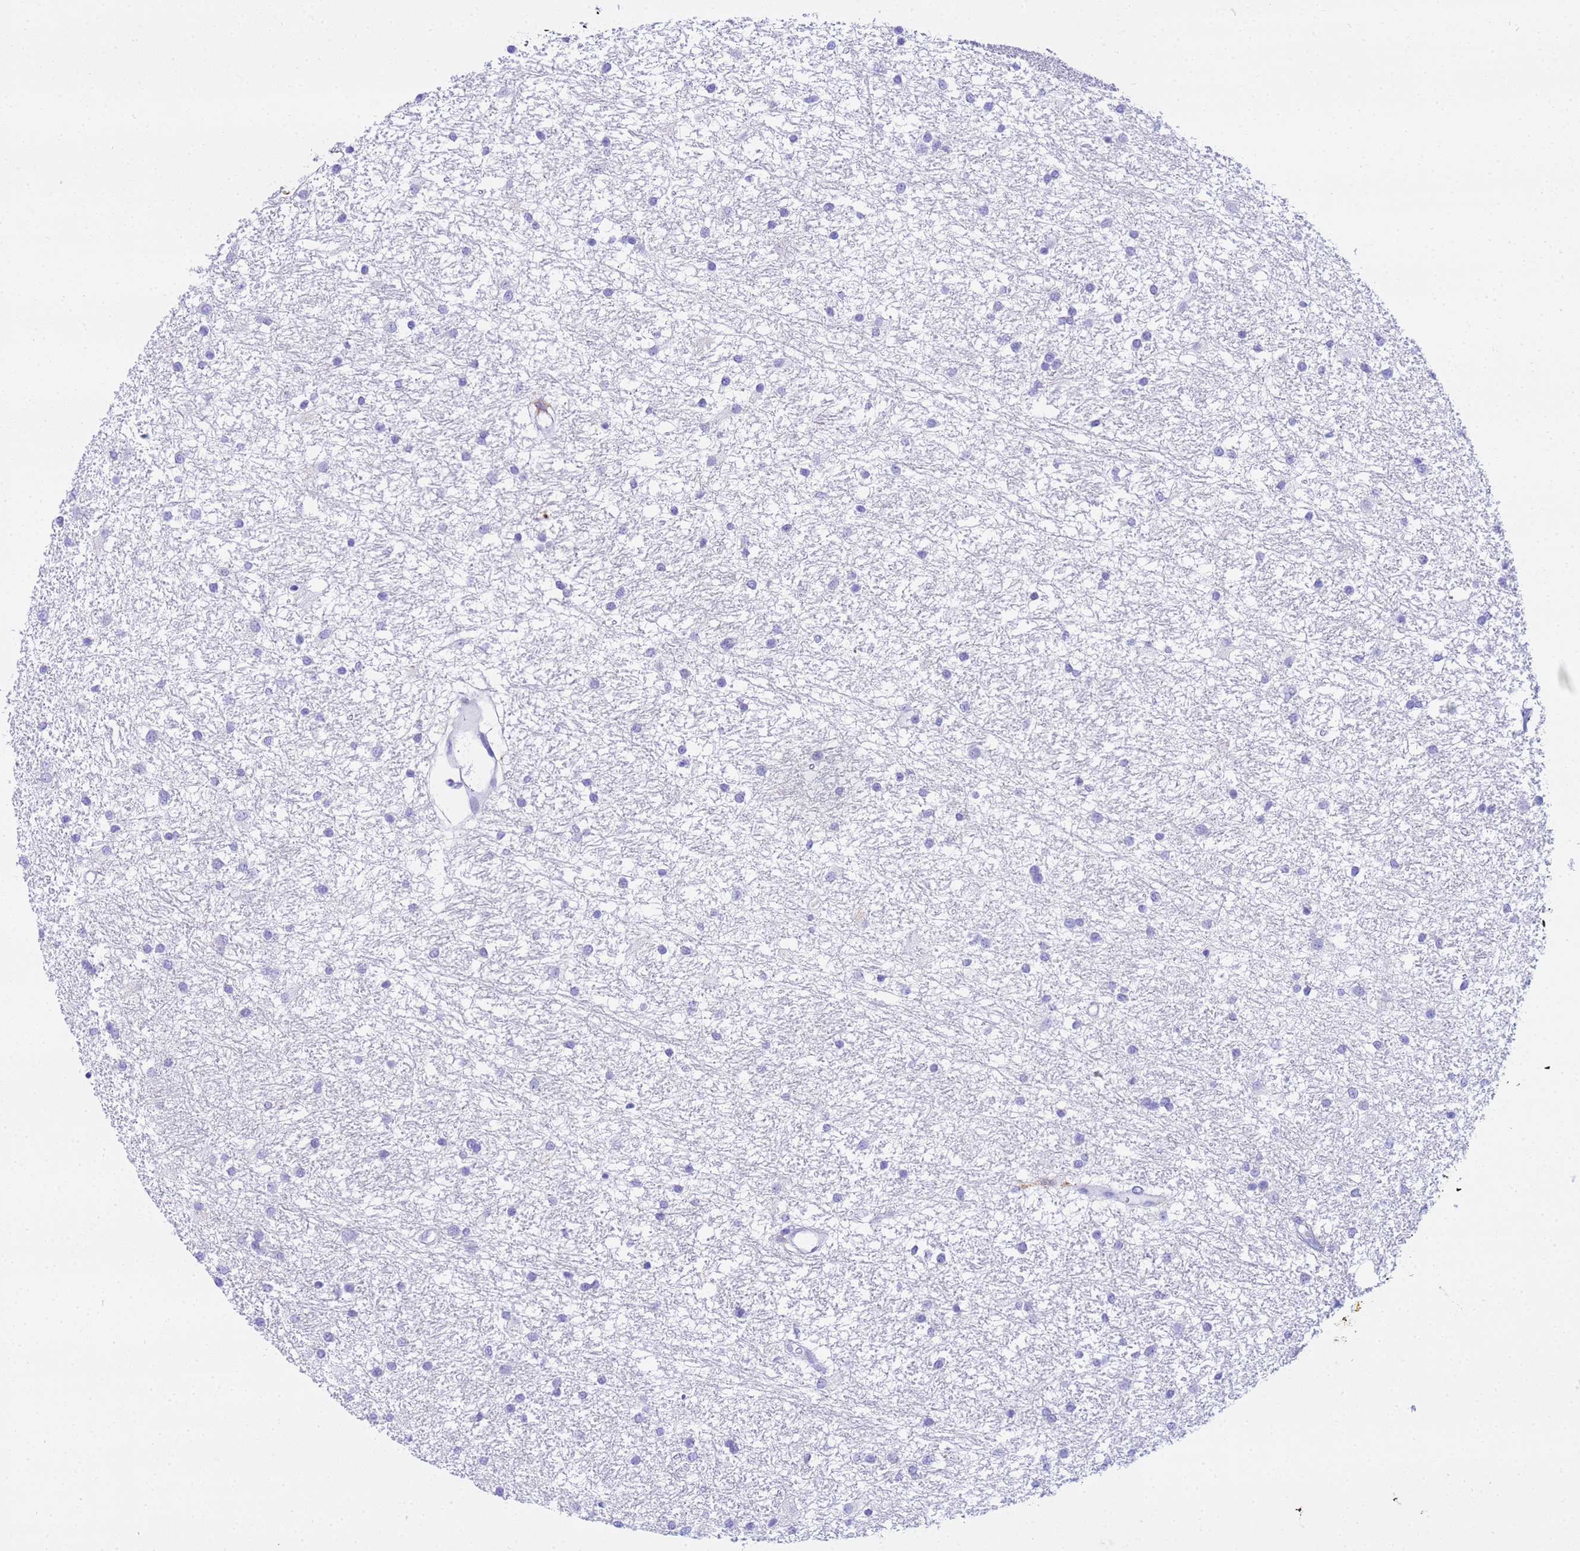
{"staining": {"intensity": "negative", "quantity": "none", "location": "none"}, "tissue": "glioma", "cell_type": "Tumor cells", "image_type": "cancer", "snomed": [{"axis": "morphology", "description": "Glioma, malignant, High grade"}, {"axis": "topography", "description": "Brain"}], "caption": "The immunohistochemistry photomicrograph has no significant staining in tumor cells of malignant glioma (high-grade) tissue.", "gene": "AQP12A", "patient": {"sex": "male", "age": 77}}